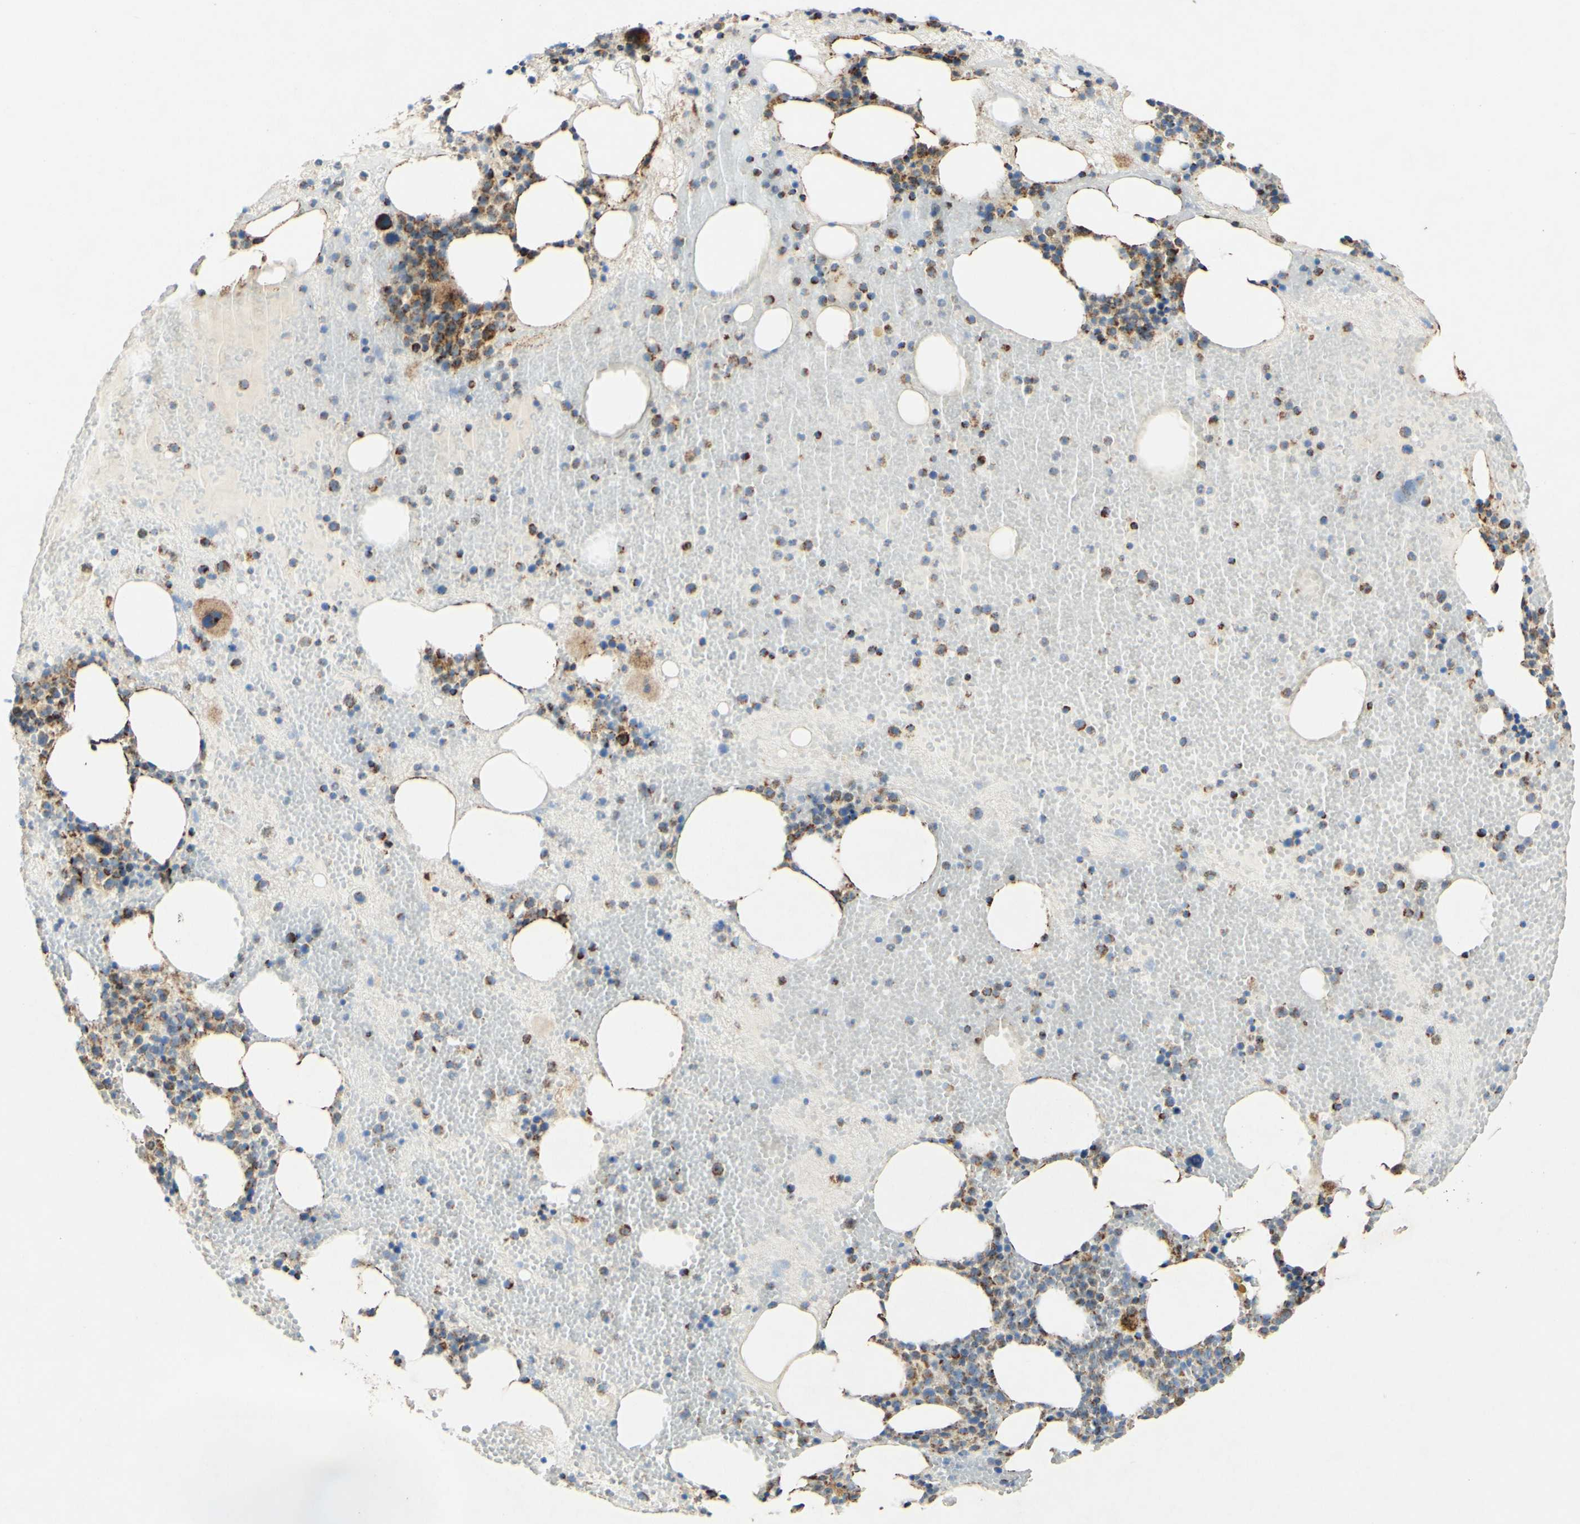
{"staining": {"intensity": "moderate", "quantity": "<25%", "location": "cytoplasmic/membranous"}, "tissue": "bone marrow", "cell_type": "Hematopoietic cells", "image_type": "normal", "snomed": [{"axis": "morphology", "description": "Normal tissue, NOS"}, {"axis": "morphology", "description": "Inflammation, NOS"}, {"axis": "topography", "description": "Bone marrow"}], "caption": "A micrograph of human bone marrow stained for a protein reveals moderate cytoplasmic/membranous brown staining in hematopoietic cells.", "gene": "OXCT1", "patient": {"sex": "male", "age": 43}}